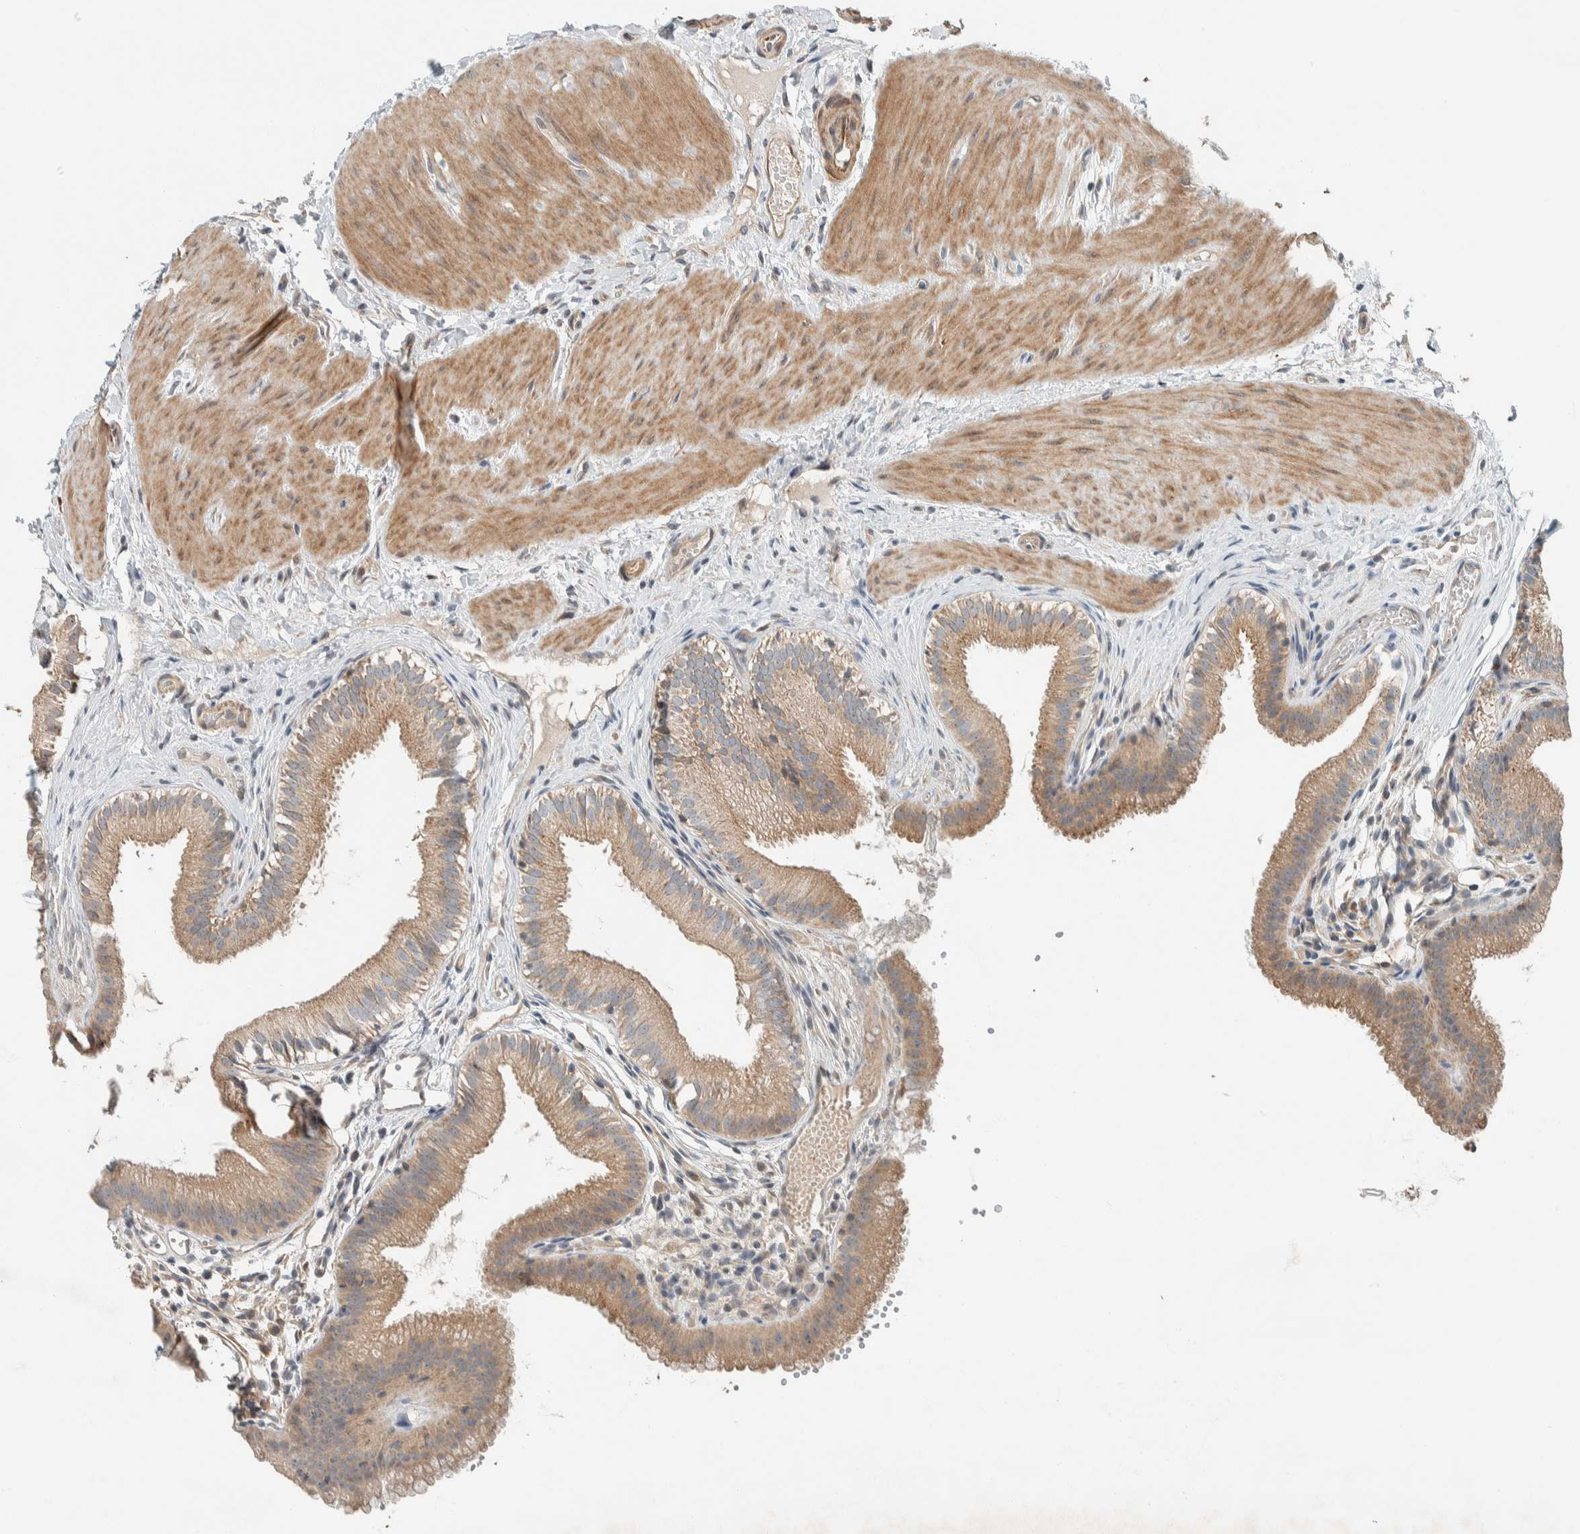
{"staining": {"intensity": "moderate", "quantity": ">75%", "location": "cytoplasmic/membranous,nuclear"}, "tissue": "gallbladder", "cell_type": "Glandular cells", "image_type": "normal", "snomed": [{"axis": "morphology", "description": "Normal tissue, NOS"}, {"axis": "topography", "description": "Gallbladder"}], "caption": "Protein expression analysis of normal human gallbladder reveals moderate cytoplasmic/membranous,nuclear staining in about >75% of glandular cells. Nuclei are stained in blue.", "gene": "SLFN12L", "patient": {"sex": "female", "age": 26}}